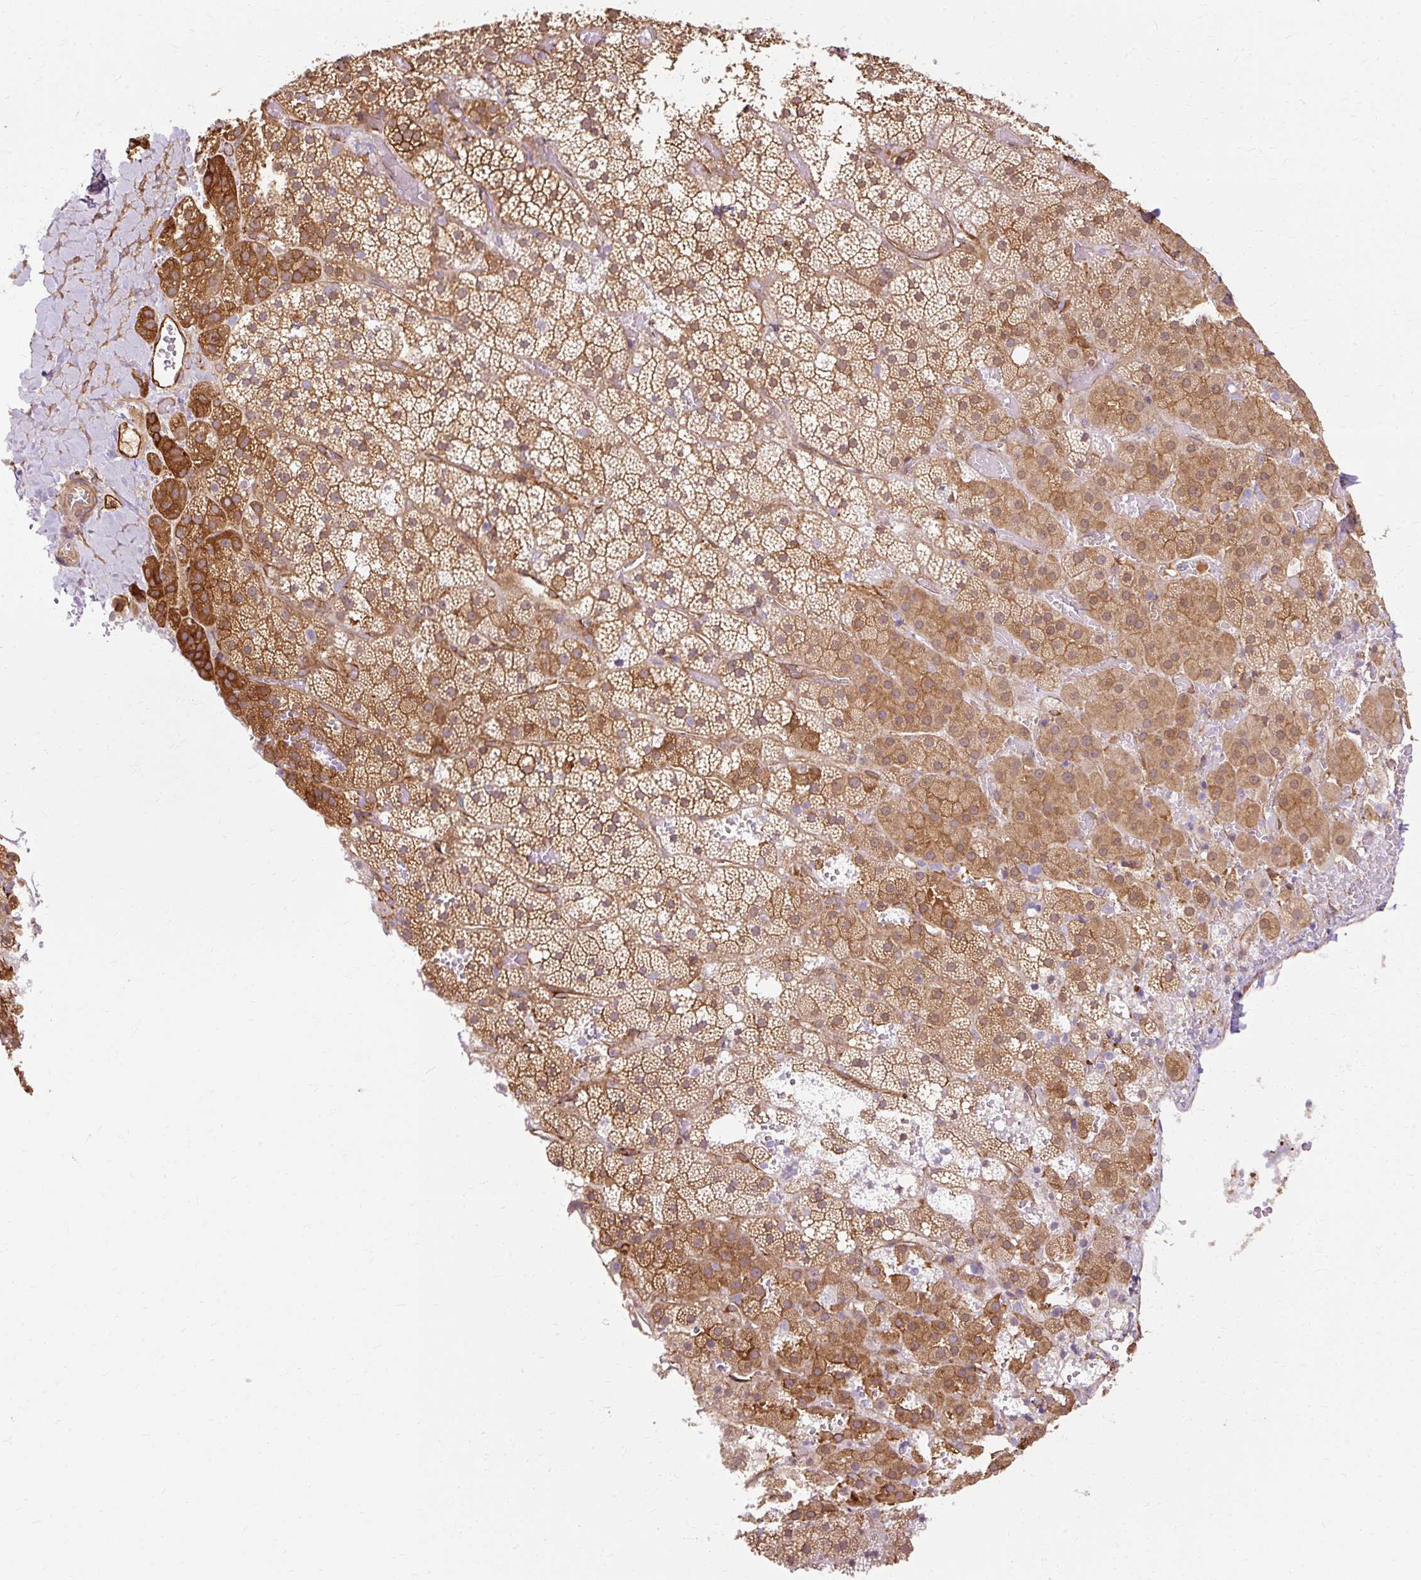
{"staining": {"intensity": "moderate", "quantity": ">75%", "location": "cytoplasmic/membranous"}, "tissue": "adrenal gland", "cell_type": "Glandular cells", "image_type": "normal", "snomed": [{"axis": "morphology", "description": "Normal tissue, NOS"}, {"axis": "topography", "description": "Adrenal gland"}], "caption": "Adrenal gland stained with DAB (3,3'-diaminobenzidine) immunohistochemistry exhibits medium levels of moderate cytoplasmic/membranous expression in approximately >75% of glandular cells.", "gene": "CNN3", "patient": {"sex": "male", "age": 53}}